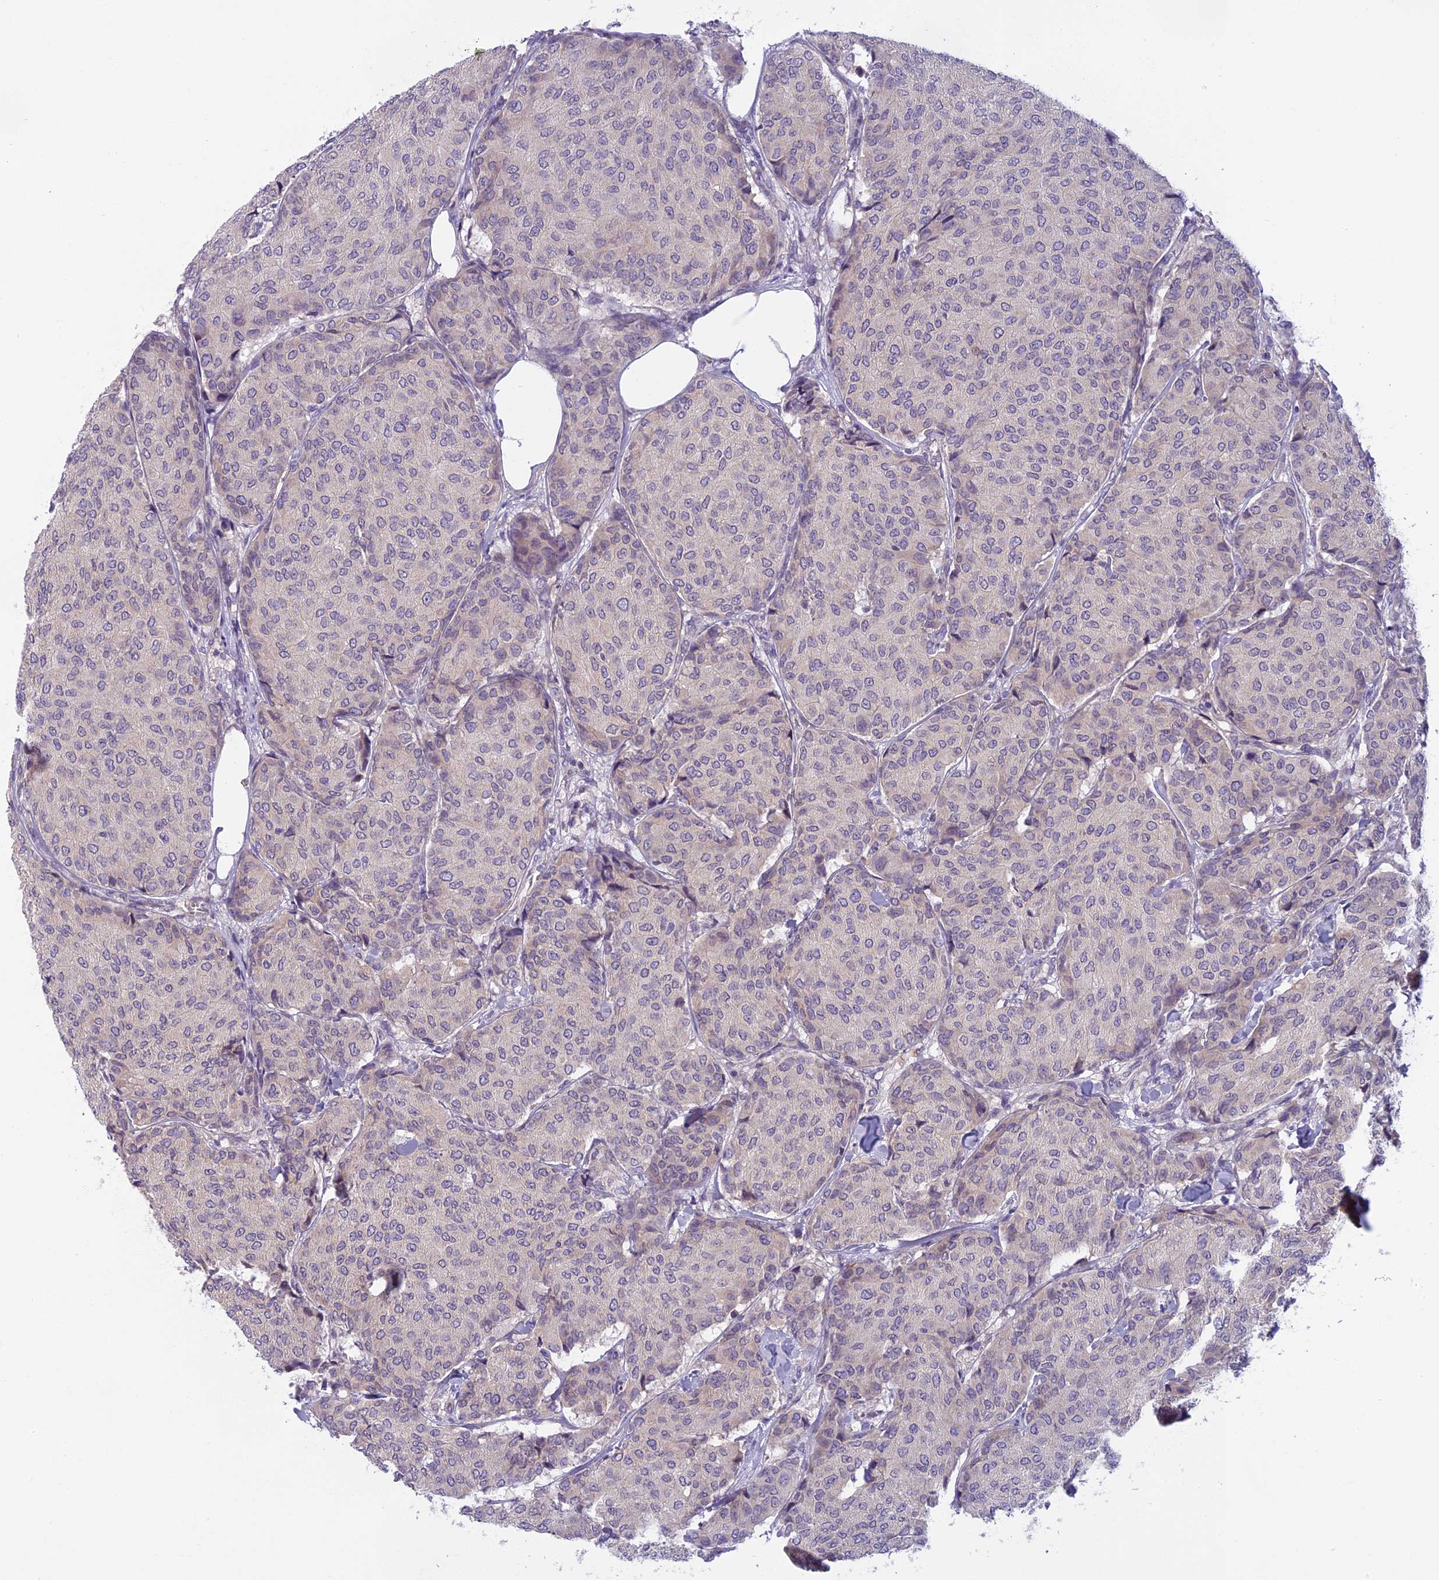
{"staining": {"intensity": "negative", "quantity": "none", "location": "none"}, "tissue": "breast cancer", "cell_type": "Tumor cells", "image_type": "cancer", "snomed": [{"axis": "morphology", "description": "Duct carcinoma"}, {"axis": "topography", "description": "Breast"}], "caption": "Protein analysis of invasive ductal carcinoma (breast) displays no significant positivity in tumor cells.", "gene": "SEMA7A", "patient": {"sex": "female", "age": 75}}